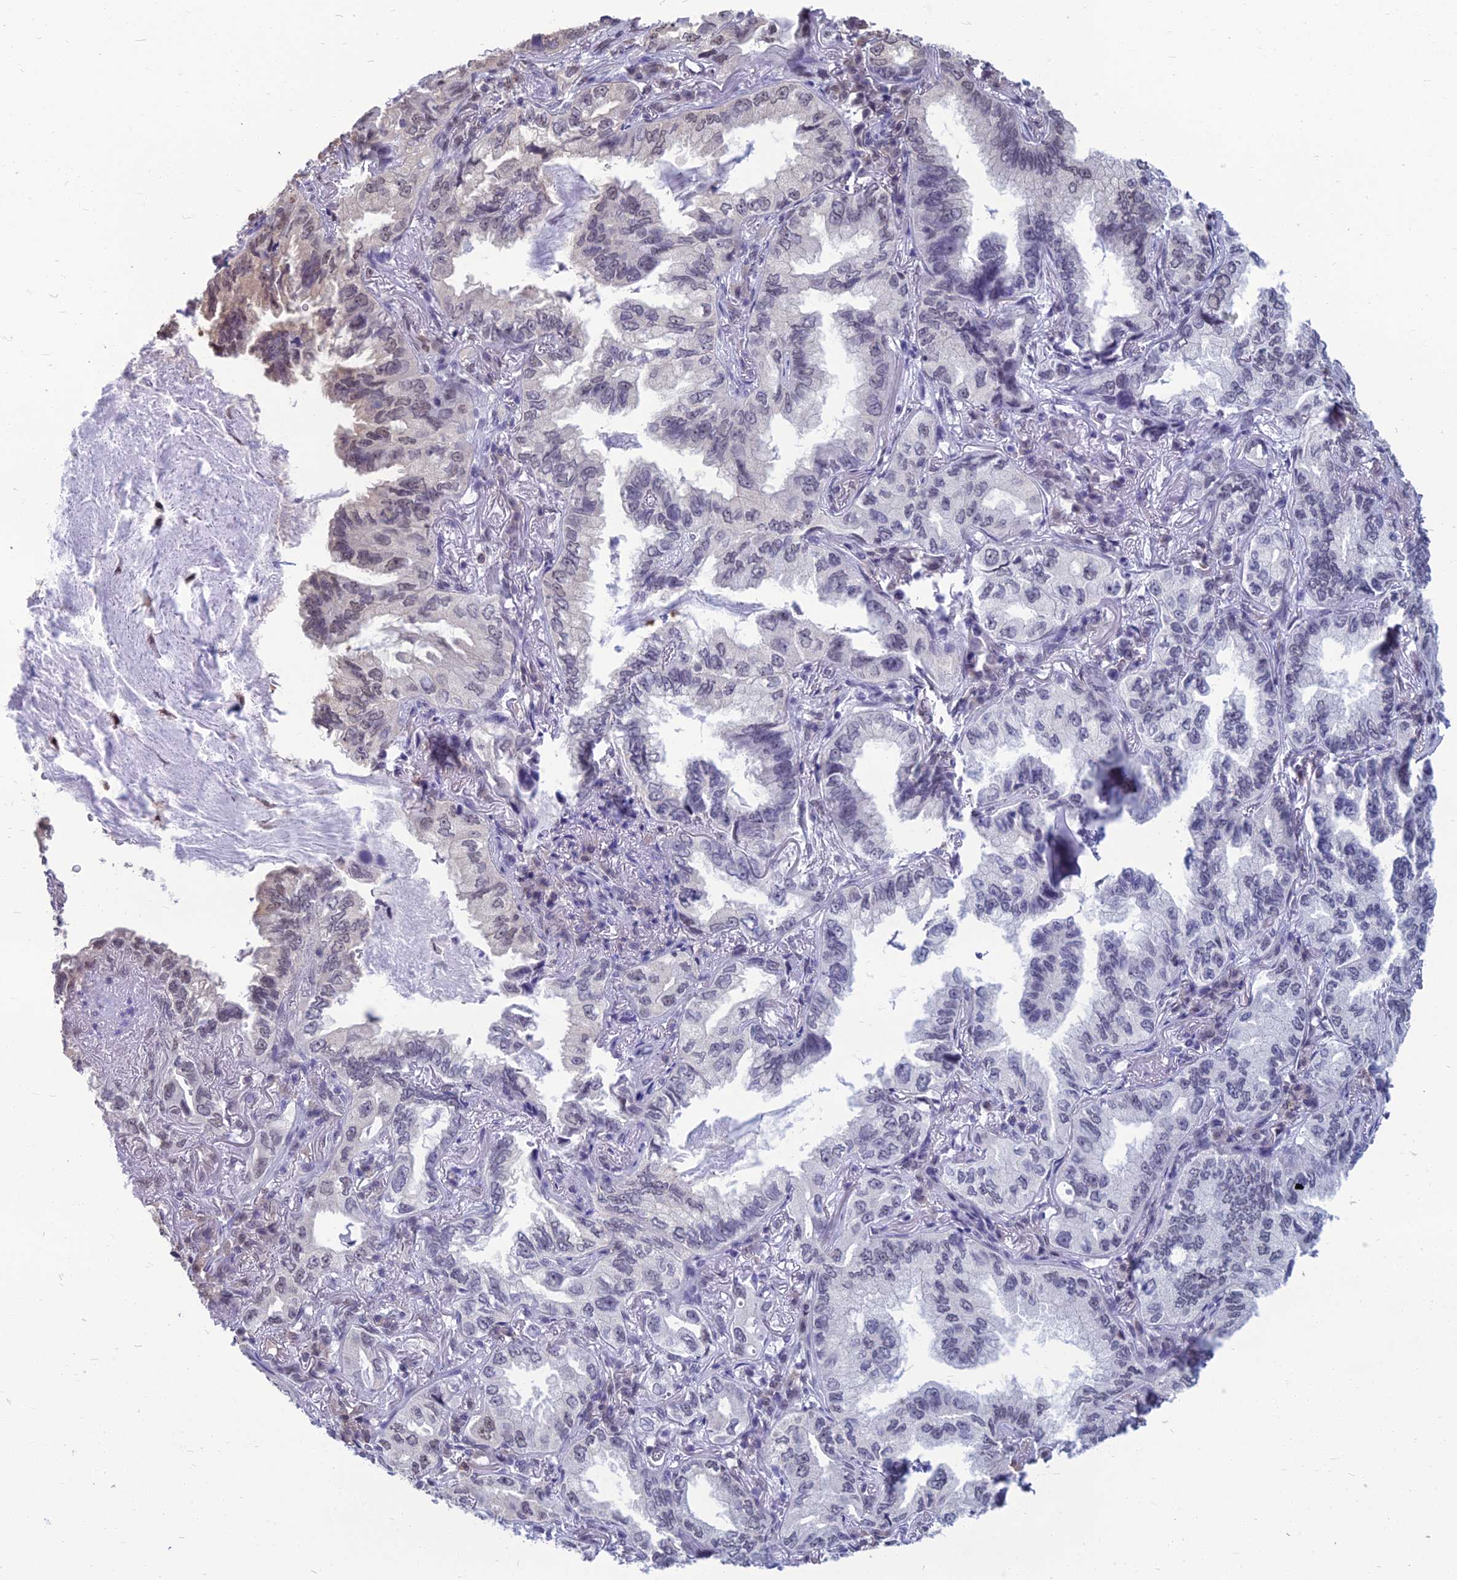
{"staining": {"intensity": "weak", "quantity": "<25%", "location": "nuclear"}, "tissue": "lung cancer", "cell_type": "Tumor cells", "image_type": "cancer", "snomed": [{"axis": "morphology", "description": "Adenocarcinoma, NOS"}, {"axis": "topography", "description": "Lung"}], "caption": "Lung cancer (adenocarcinoma) was stained to show a protein in brown. There is no significant expression in tumor cells.", "gene": "SRSF7", "patient": {"sex": "female", "age": 69}}